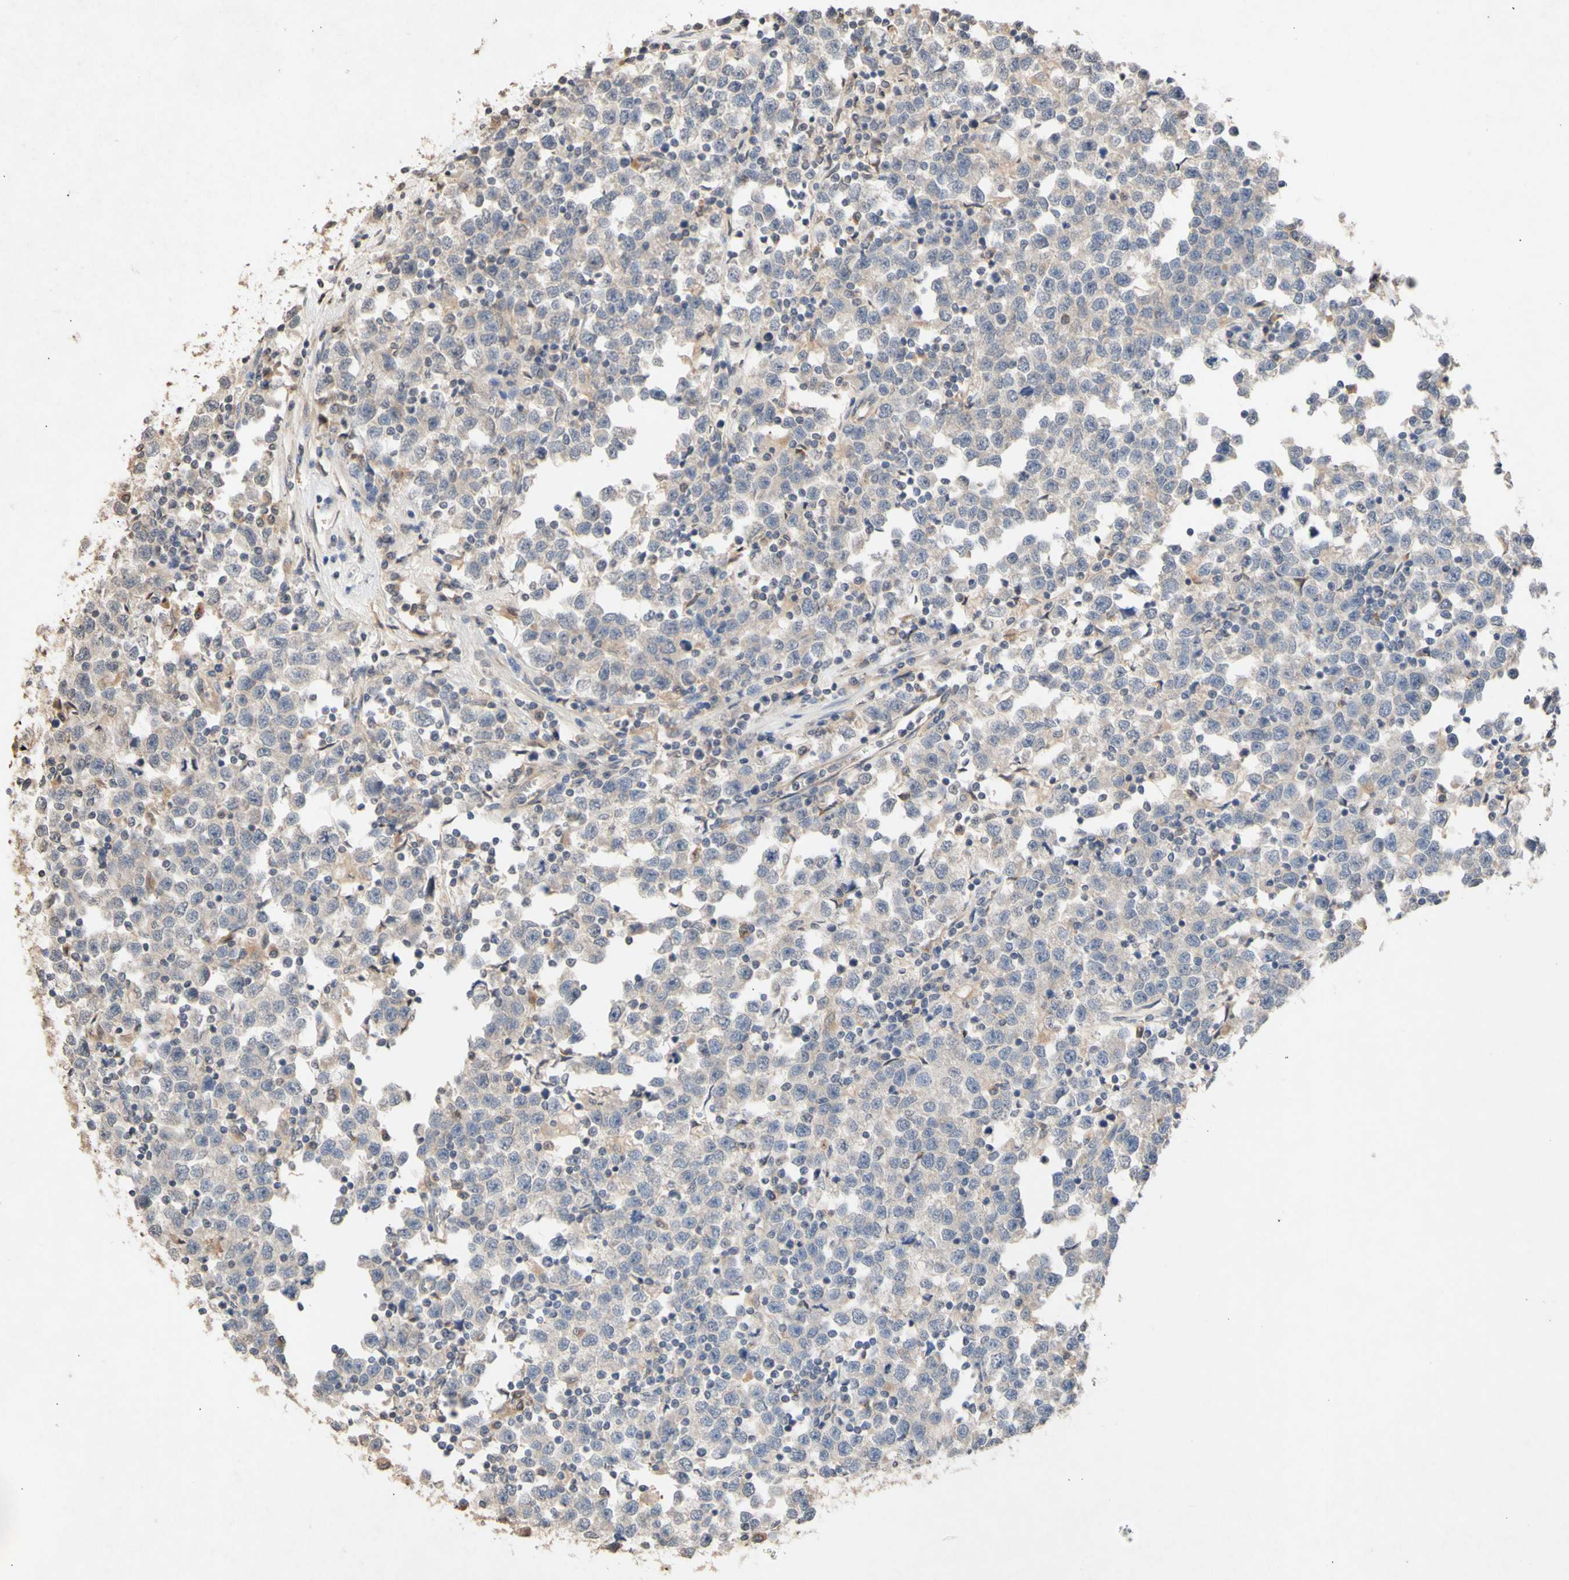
{"staining": {"intensity": "weak", "quantity": "<25%", "location": "cytoplasmic/membranous"}, "tissue": "testis cancer", "cell_type": "Tumor cells", "image_type": "cancer", "snomed": [{"axis": "morphology", "description": "Seminoma, NOS"}, {"axis": "topography", "description": "Testis"}], "caption": "This is an immunohistochemistry image of testis seminoma. There is no expression in tumor cells.", "gene": "NECTIN3", "patient": {"sex": "male", "age": 43}}